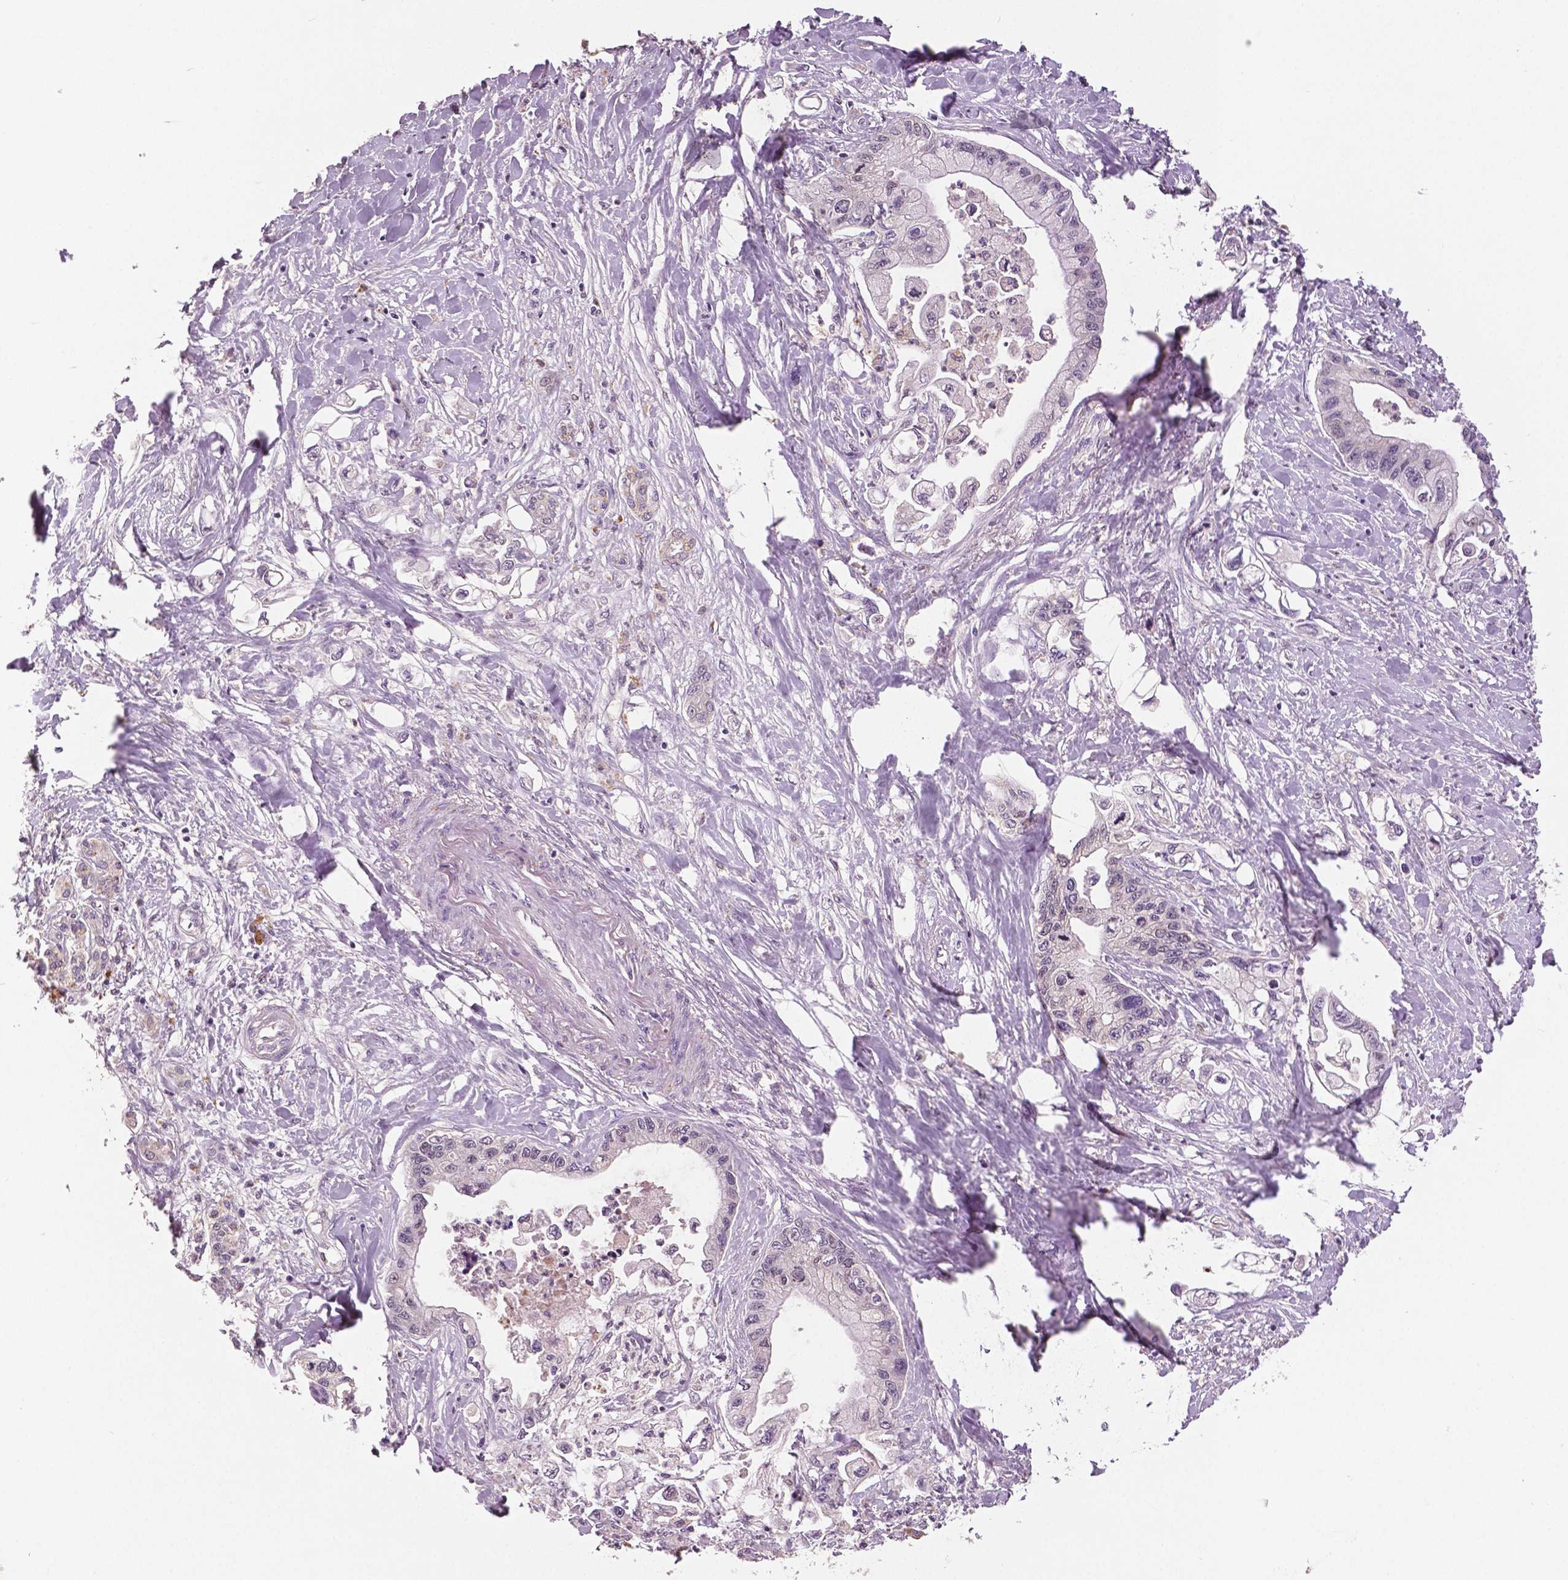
{"staining": {"intensity": "negative", "quantity": "none", "location": "none"}, "tissue": "pancreatic cancer", "cell_type": "Tumor cells", "image_type": "cancer", "snomed": [{"axis": "morphology", "description": "Adenocarcinoma, NOS"}, {"axis": "topography", "description": "Pancreas"}], "caption": "Tumor cells show no significant positivity in pancreatic cancer.", "gene": "MKI67", "patient": {"sex": "male", "age": 61}}